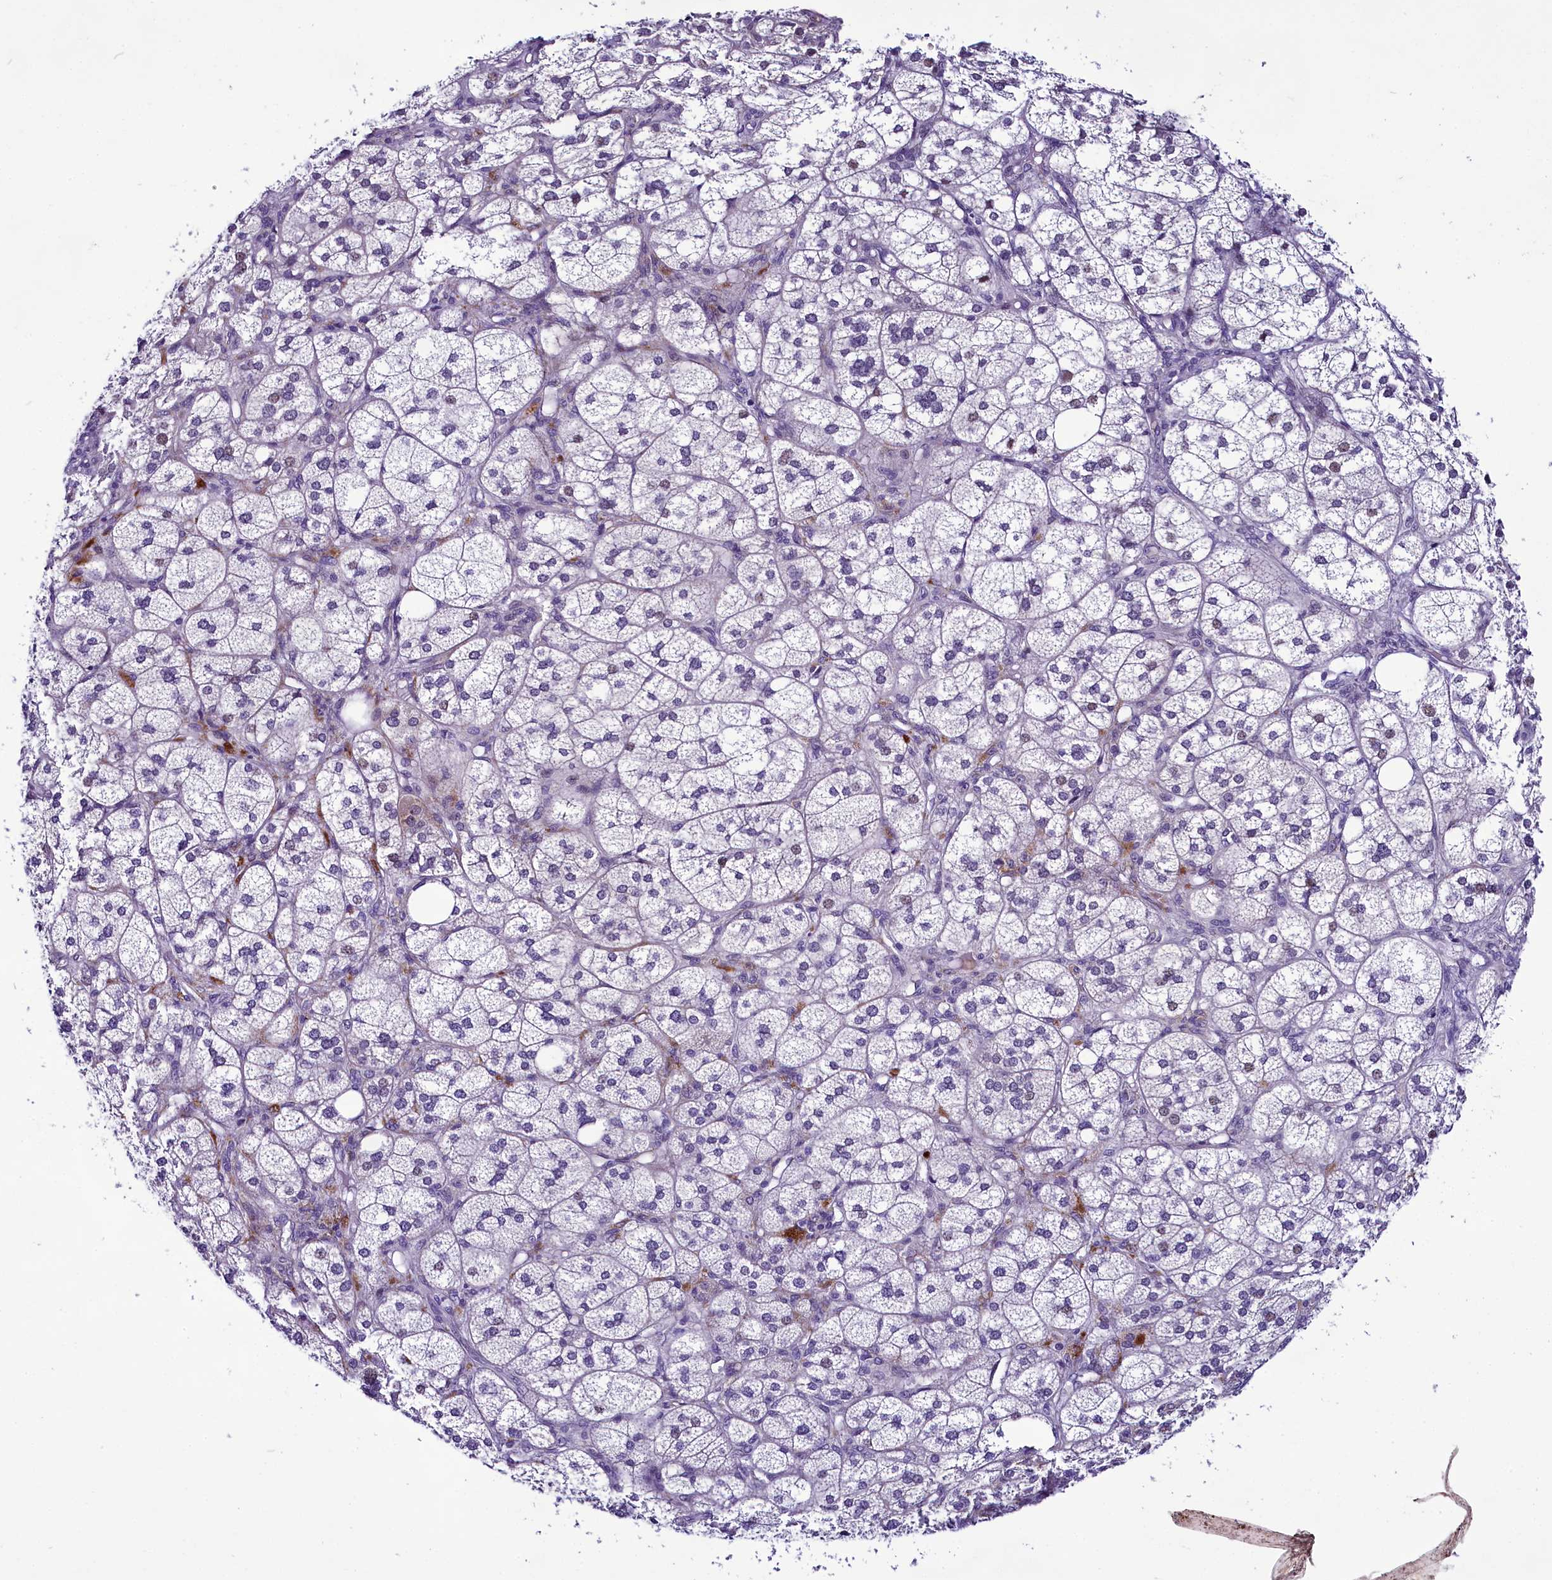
{"staining": {"intensity": "moderate", "quantity": "25%-75%", "location": "nuclear"}, "tissue": "adrenal gland", "cell_type": "Glandular cells", "image_type": "normal", "snomed": [{"axis": "morphology", "description": "Normal tissue, NOS"}, {"axis": "topography", "description": "Adrenal gland"}], "caption": "A medium amount of moderate nuclear expression is identified in approximately 25%-75% of glandular cells in normal adrenal gland. The staining is performed using DAB (3,3'-diaminobenzidine) brown chromogen to label protein expression. The nuclei are counter-stained blue using hematoxylin.", "gene": "CCDC106", "patient": {"sex": "female", "age": 61}}